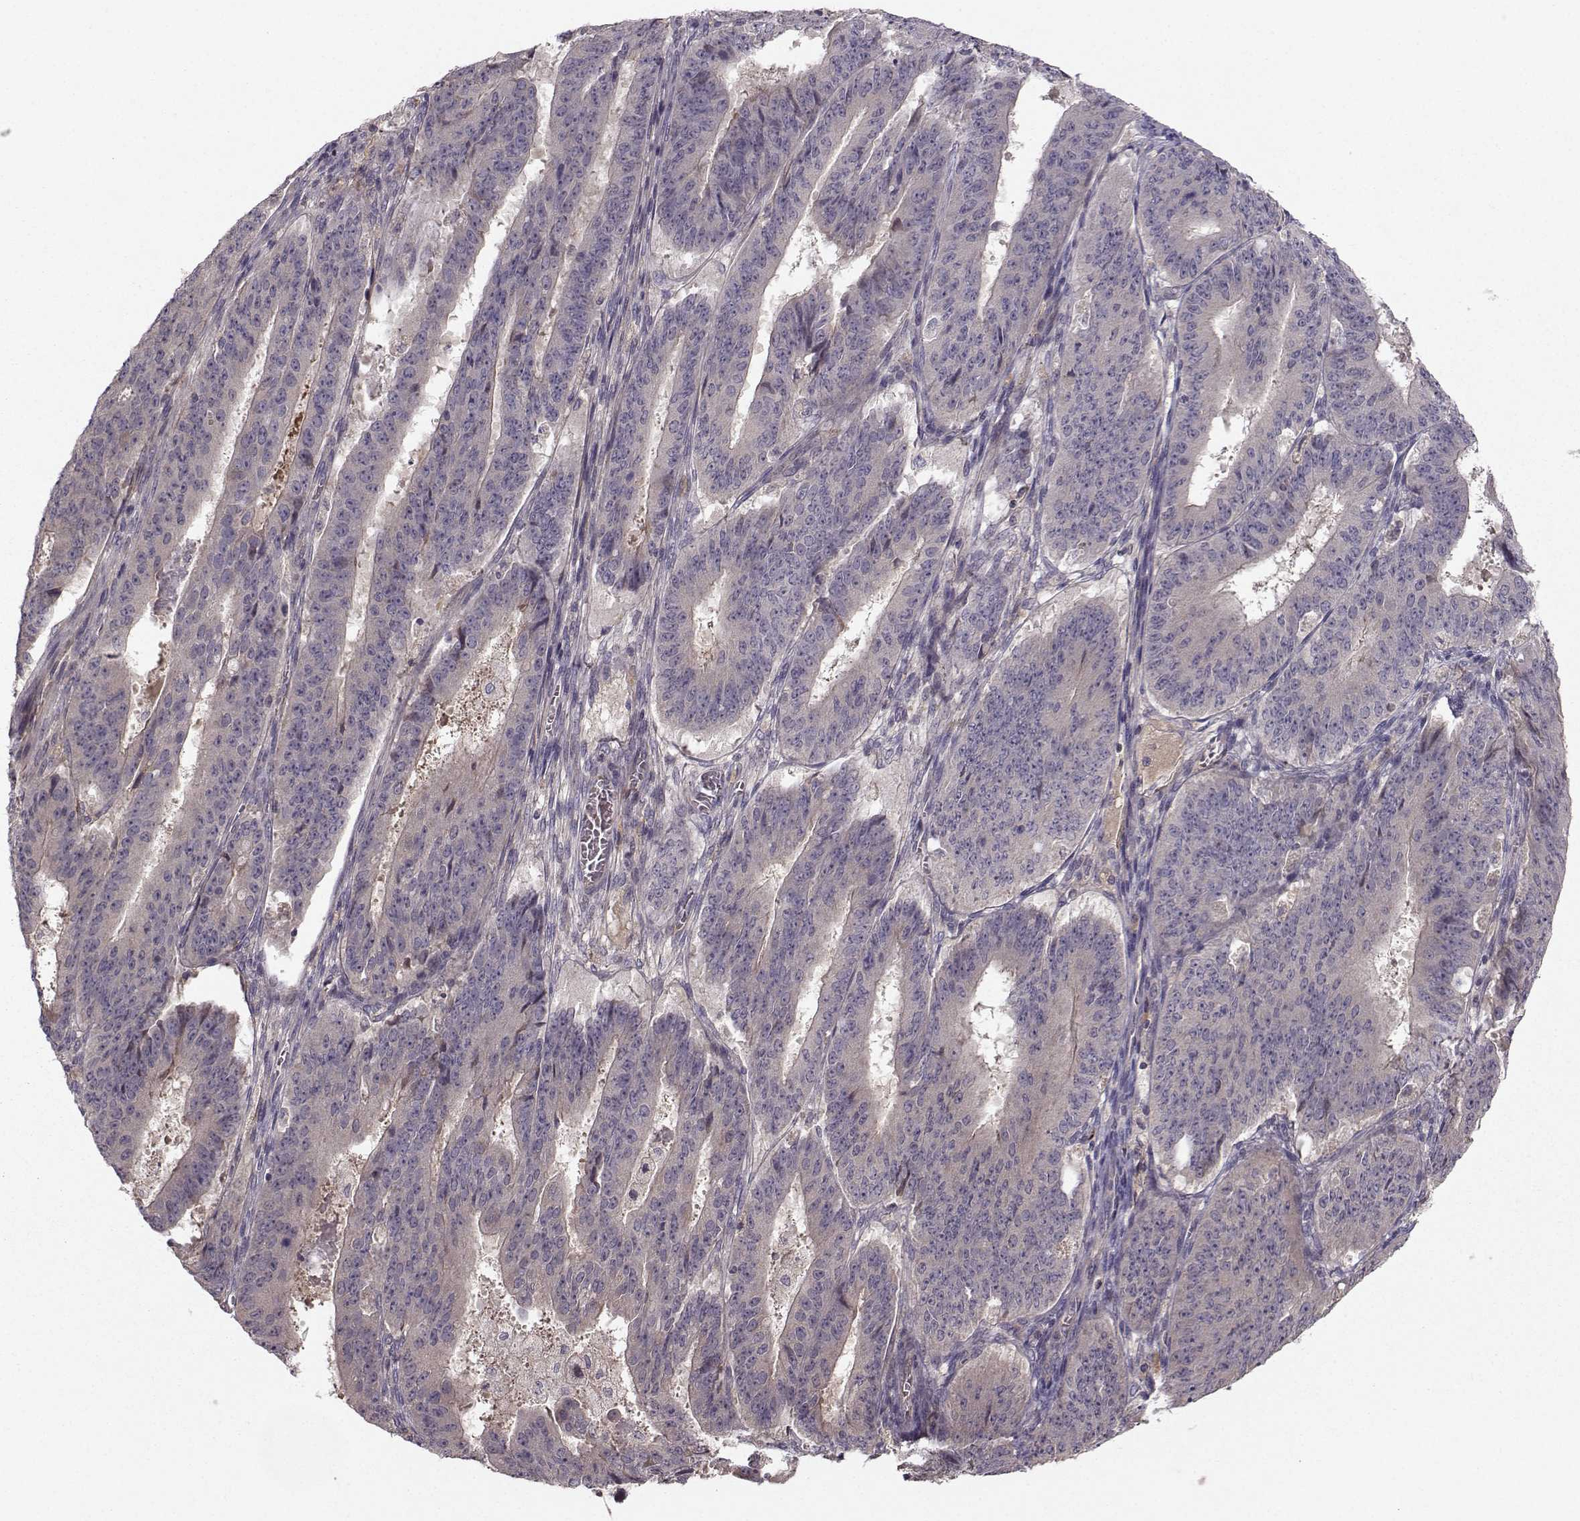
{"staining": {"intensity": "negative", "quantity": "none", "location": "none"}, "tissue": "ovarian cancer", "cell_type": "Tumor cells", "image_type": "cancer", "snomed": [{"axis": "morphology", "description": "Carcinoma, endometroid"}, {"axis": "topography", "description": "Ovary"}], "caption": "Immunohistochemical staining of human ovarian cancer displays no significant expression in tumor cells.", "gene": "WNT6", "patient": {"sex": "female", "age": 42}}